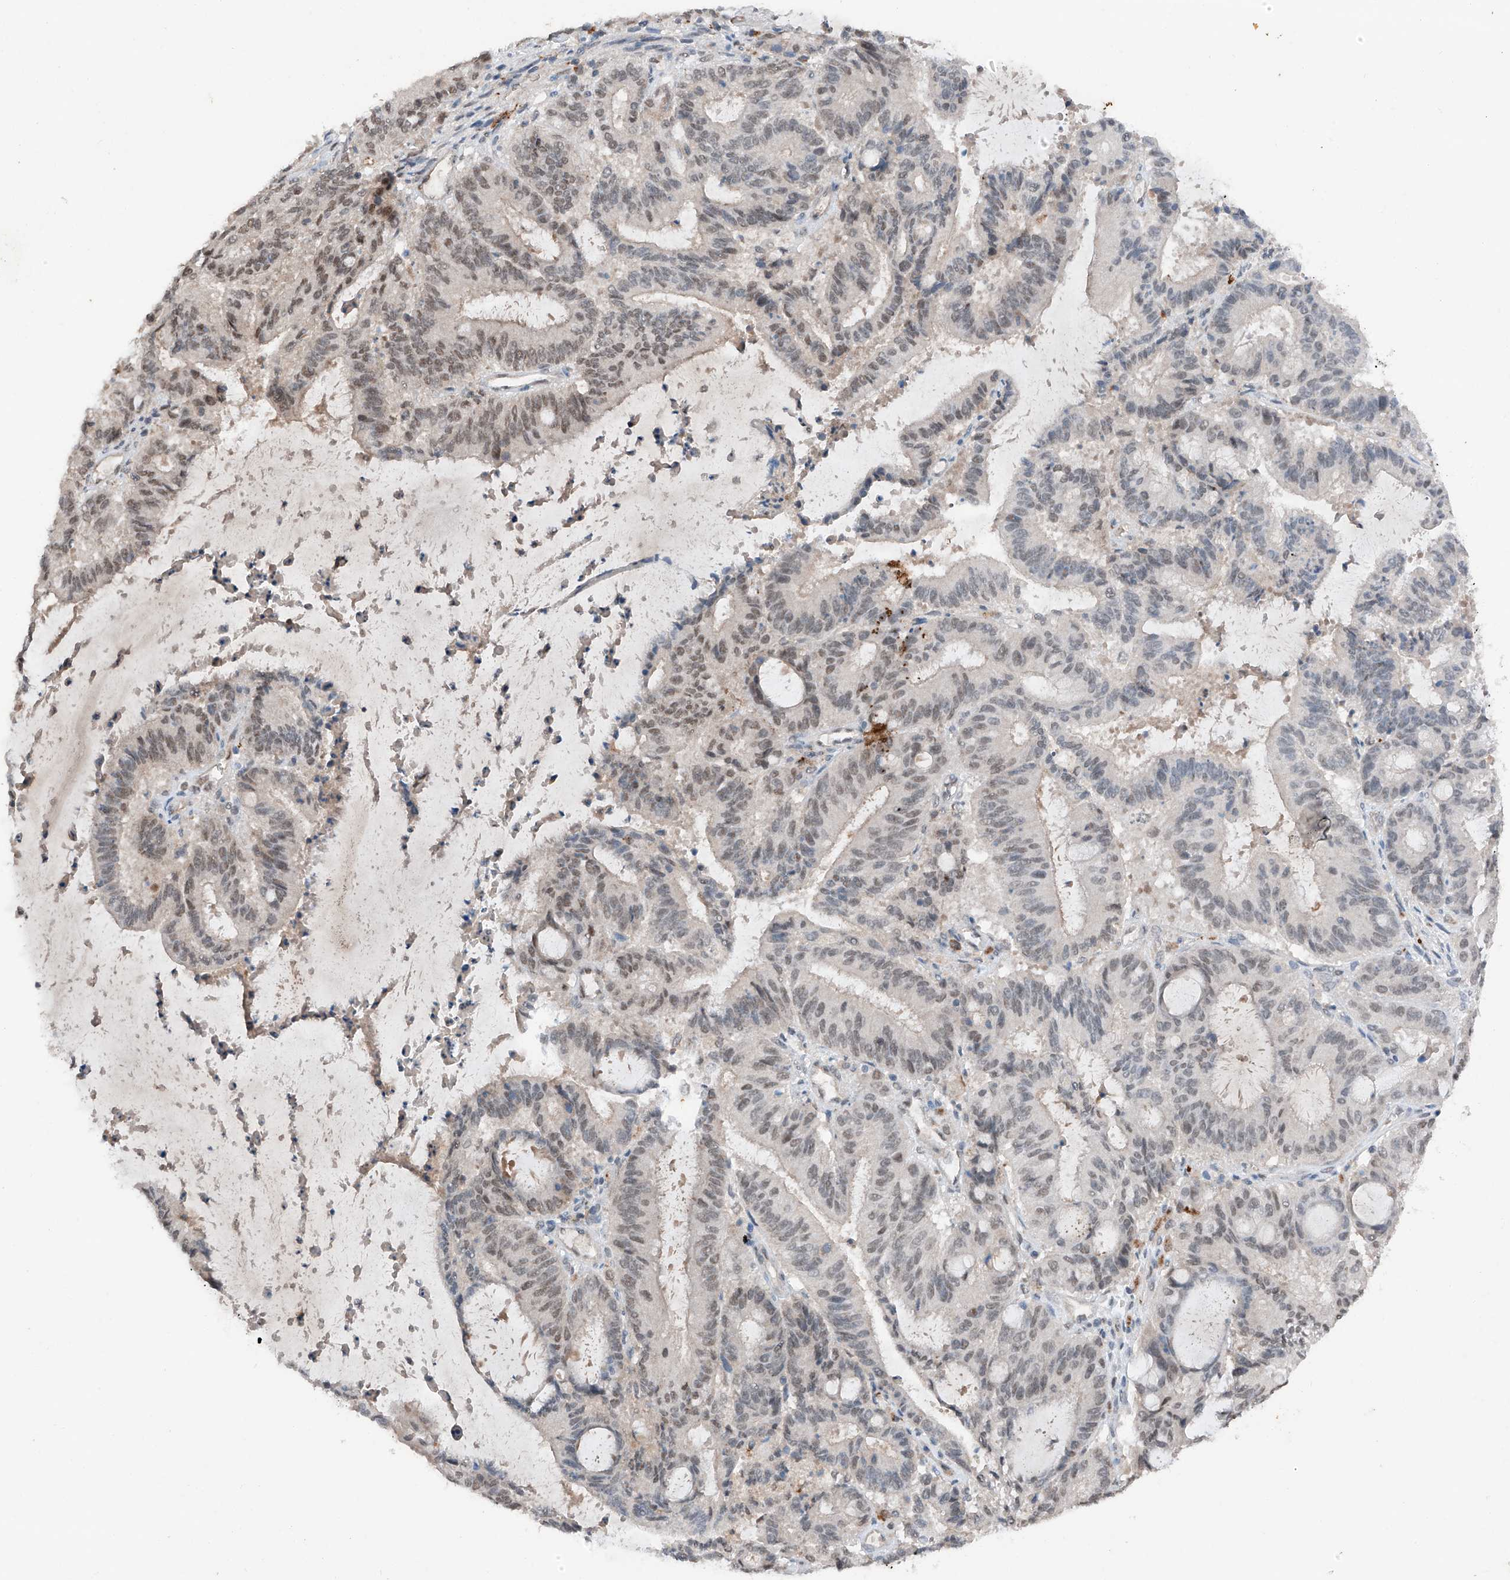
{"staining": {"intensity": "weak", "quantity": "25%-75%", "location": "nuclear"}, "tissue": "liver cancer", "cell_type": "Tumor cells", "image_type": "cancer", "snomed": [{"axis": "morphology", "description": "Normal tissue, NOS"}, {"axis": "morphology", "description": "Cholangiocarcinoma"}, {"axis": "topography", "description": "Liver"}, {"axis": "topography", "description": "Peripheral nerve tissue"}], "caption": "A brown stain highlights weak nuclear staining of a protein in liver cholangiocarcinoma tumor cells.", "gene": "TBX4", "patient": {"sex": "female", "age": 73}}